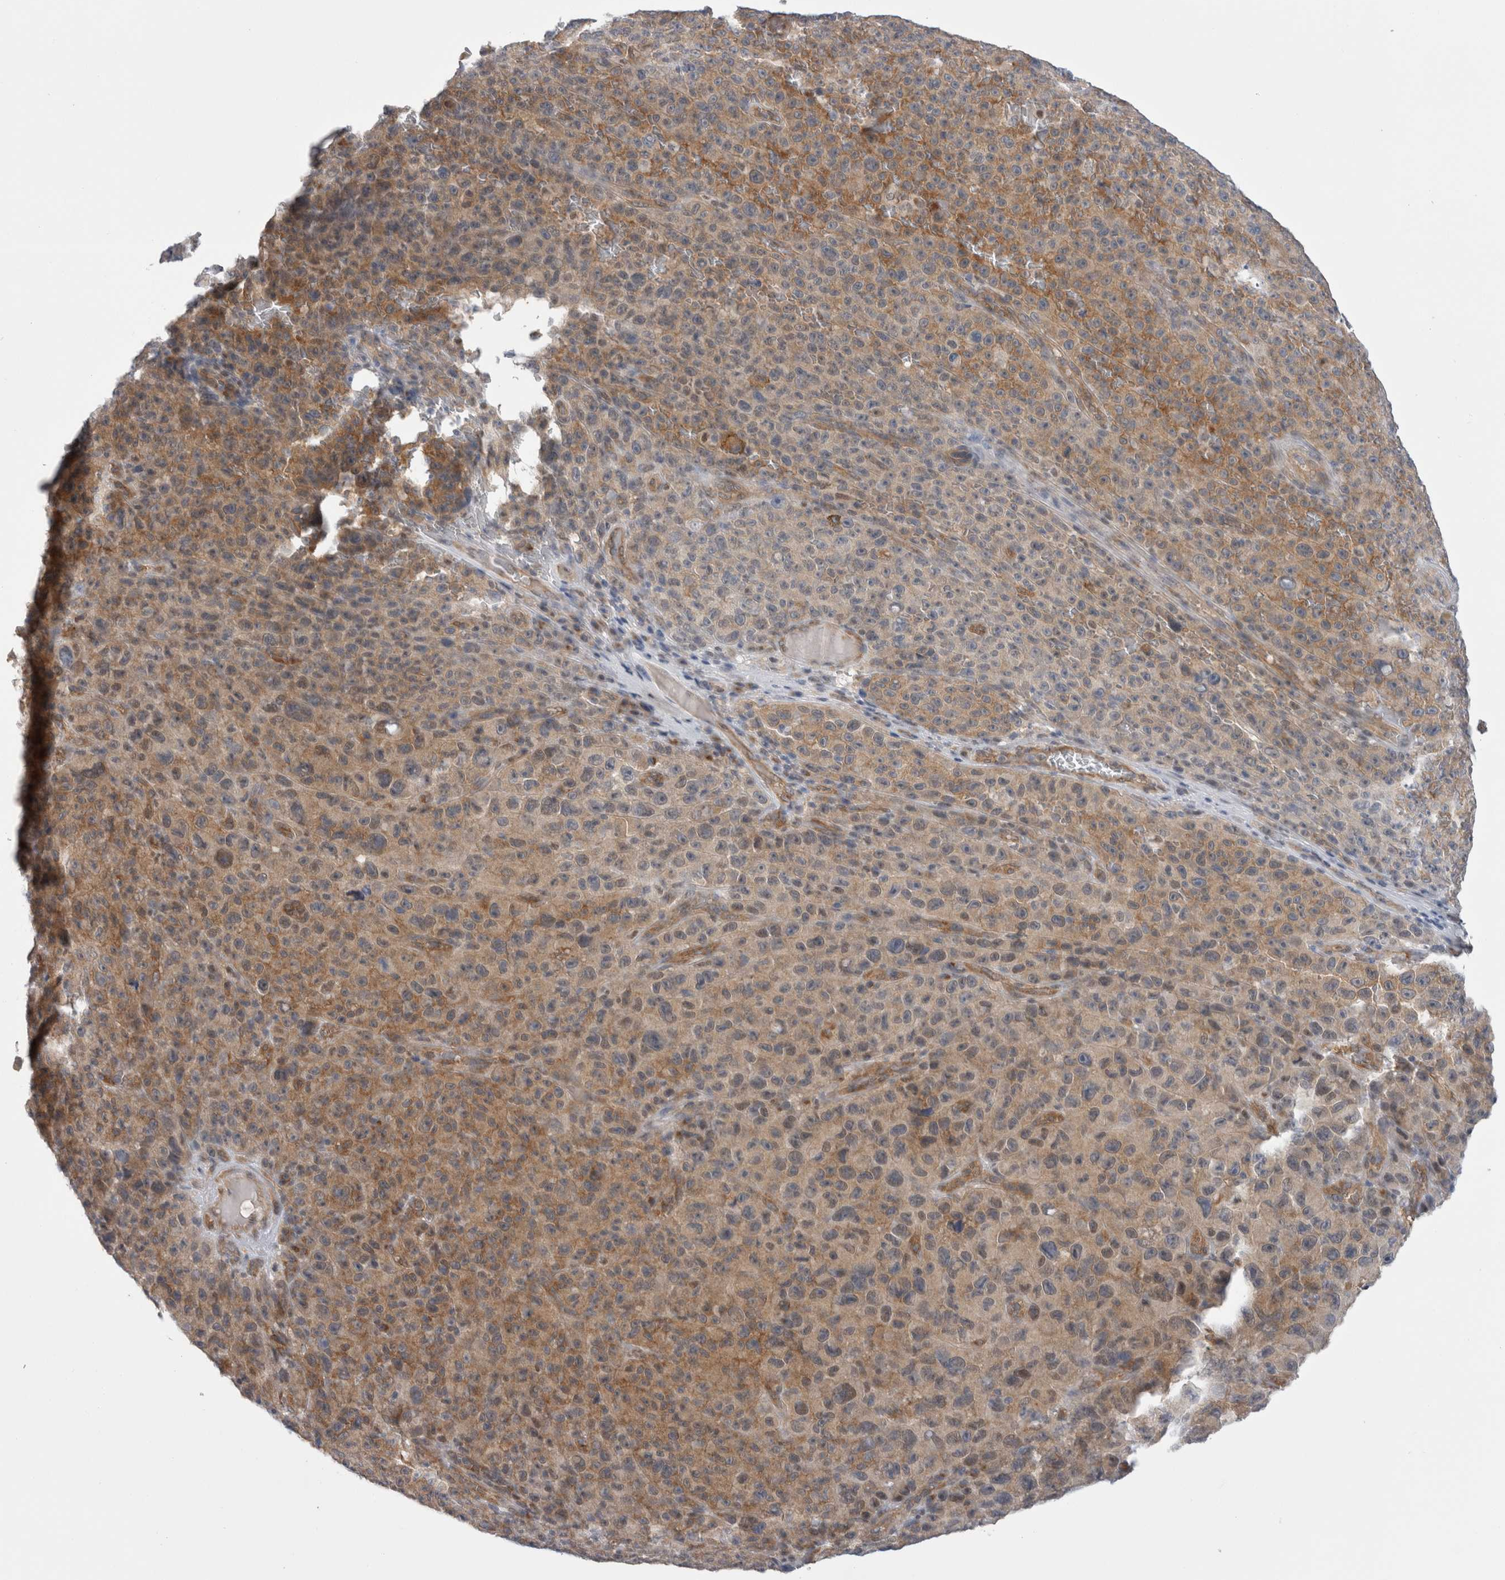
{"staining": {"intensity": "moderate", "quantity": ">75%", "location": "cytoplasmic/membranous"}, "tissue": "melanoma", "cell_type": "Tumor cells", "image_type": "cancer", "snomed": [{"axis": "morphology", "description": "Malignant melanoma, NOS"}, {"axis": "topography", "description": "Skin"}], "caption": "Immunohistochemistry (IHC) (DAB) staining of human malignant melanoma demonstrates moderate cytoplasmic/membranous protein expression in approximately >75% of tumor cells. Ihc stains the protein of interest in brown and the nuclei are stained blue.", "gene": "TAFA5", "patient": {"sex": "female", "age": 82}}